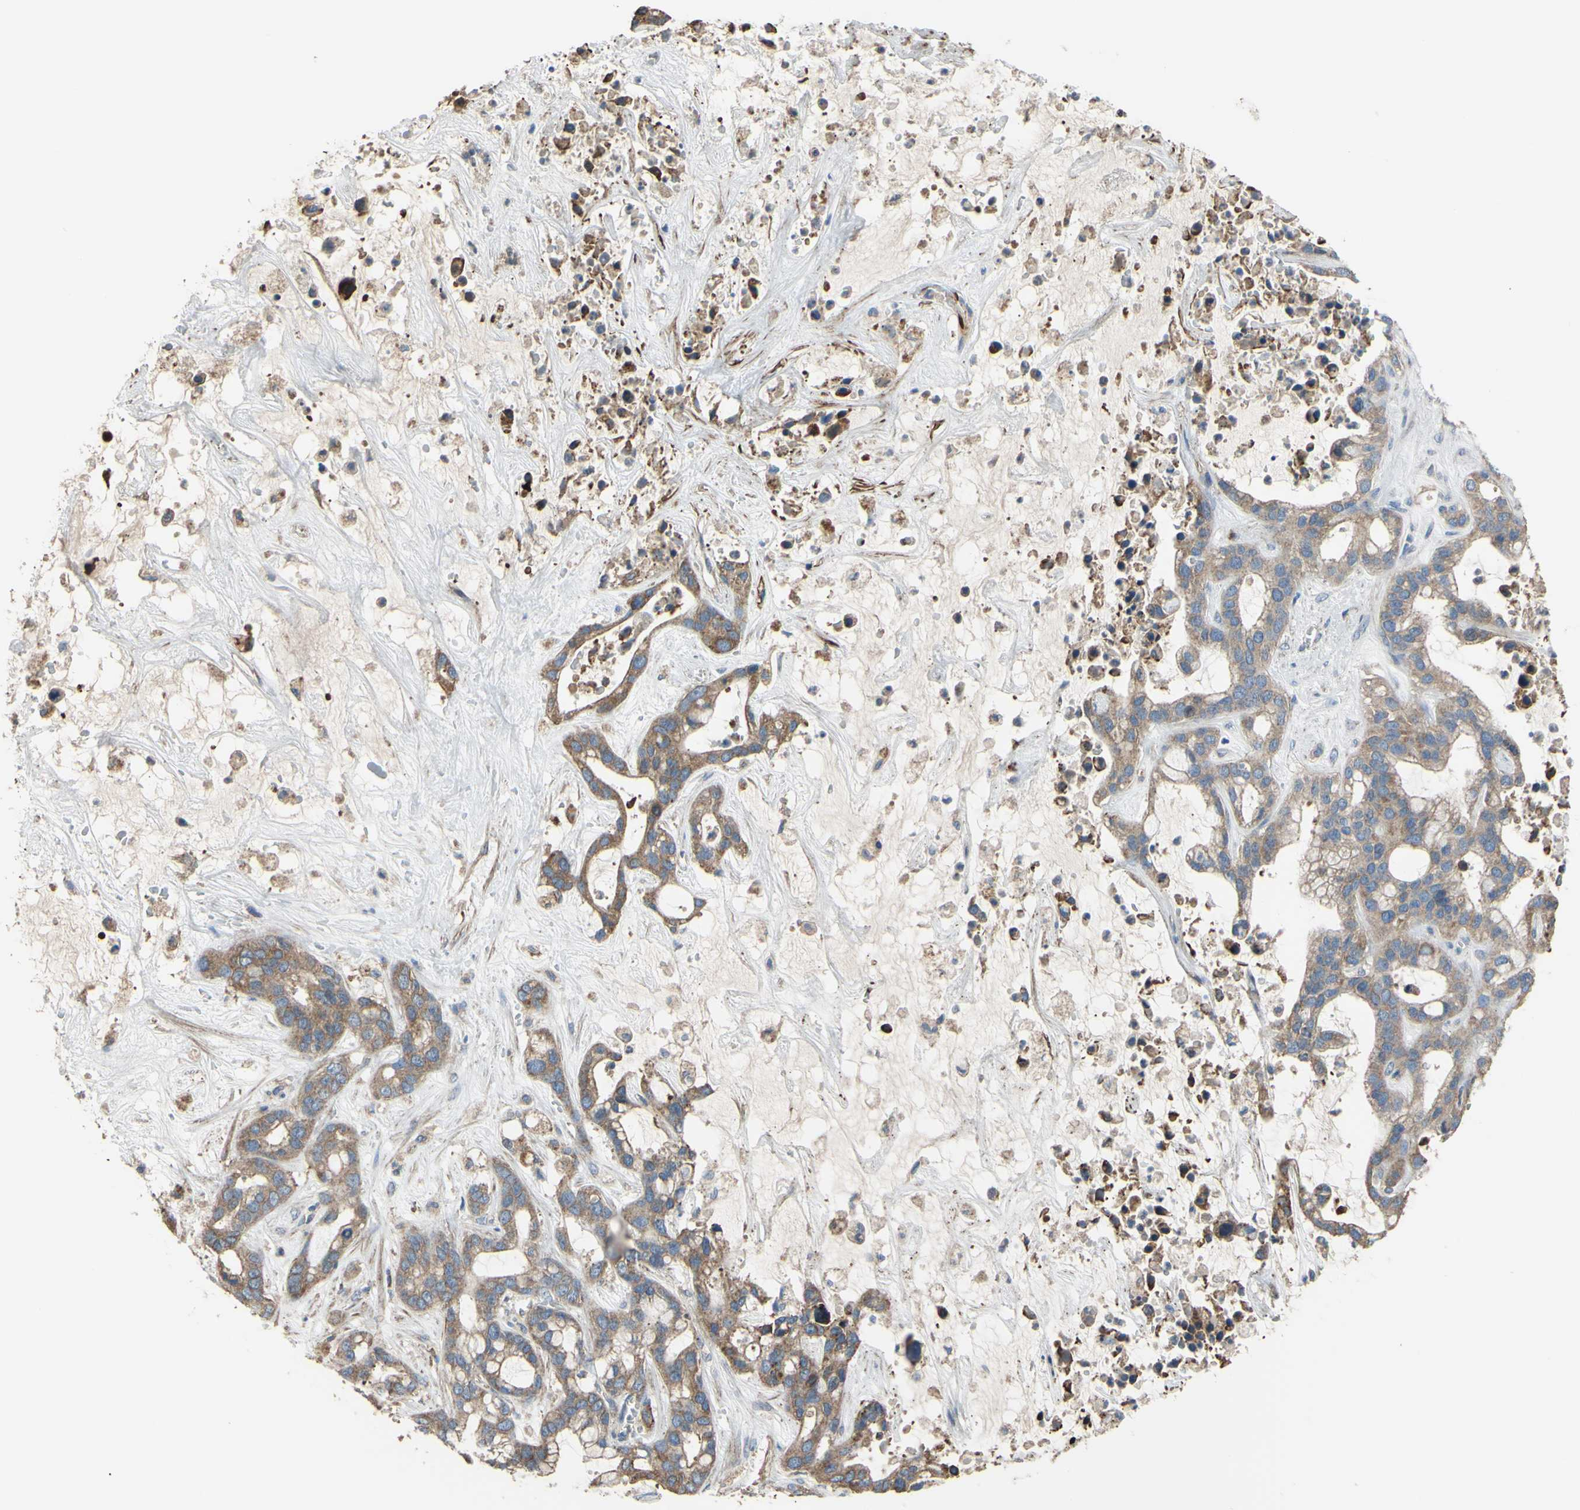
{"staining": {"intensity": "moderate", "quantity": ">75%", "location": "cytoplasmic/membranous"}, "tissue": "liver cancer", "cell_type": "Tumor cells", "image_type": "cancer", "snomed": [{"axis": "morphology", "description": "Cholangiocarcinoma"}, {"axis": "topography", "description": "Liver"}], "caption": "Brown immunohistochemical staining in human liver cancer (cholangiocarcinoma) displays moderate cytoplasmic/membranous expression in about >75% of tumor cells.", "gene": "BECN1", "patient": {"sex": "female", "age": 65}}